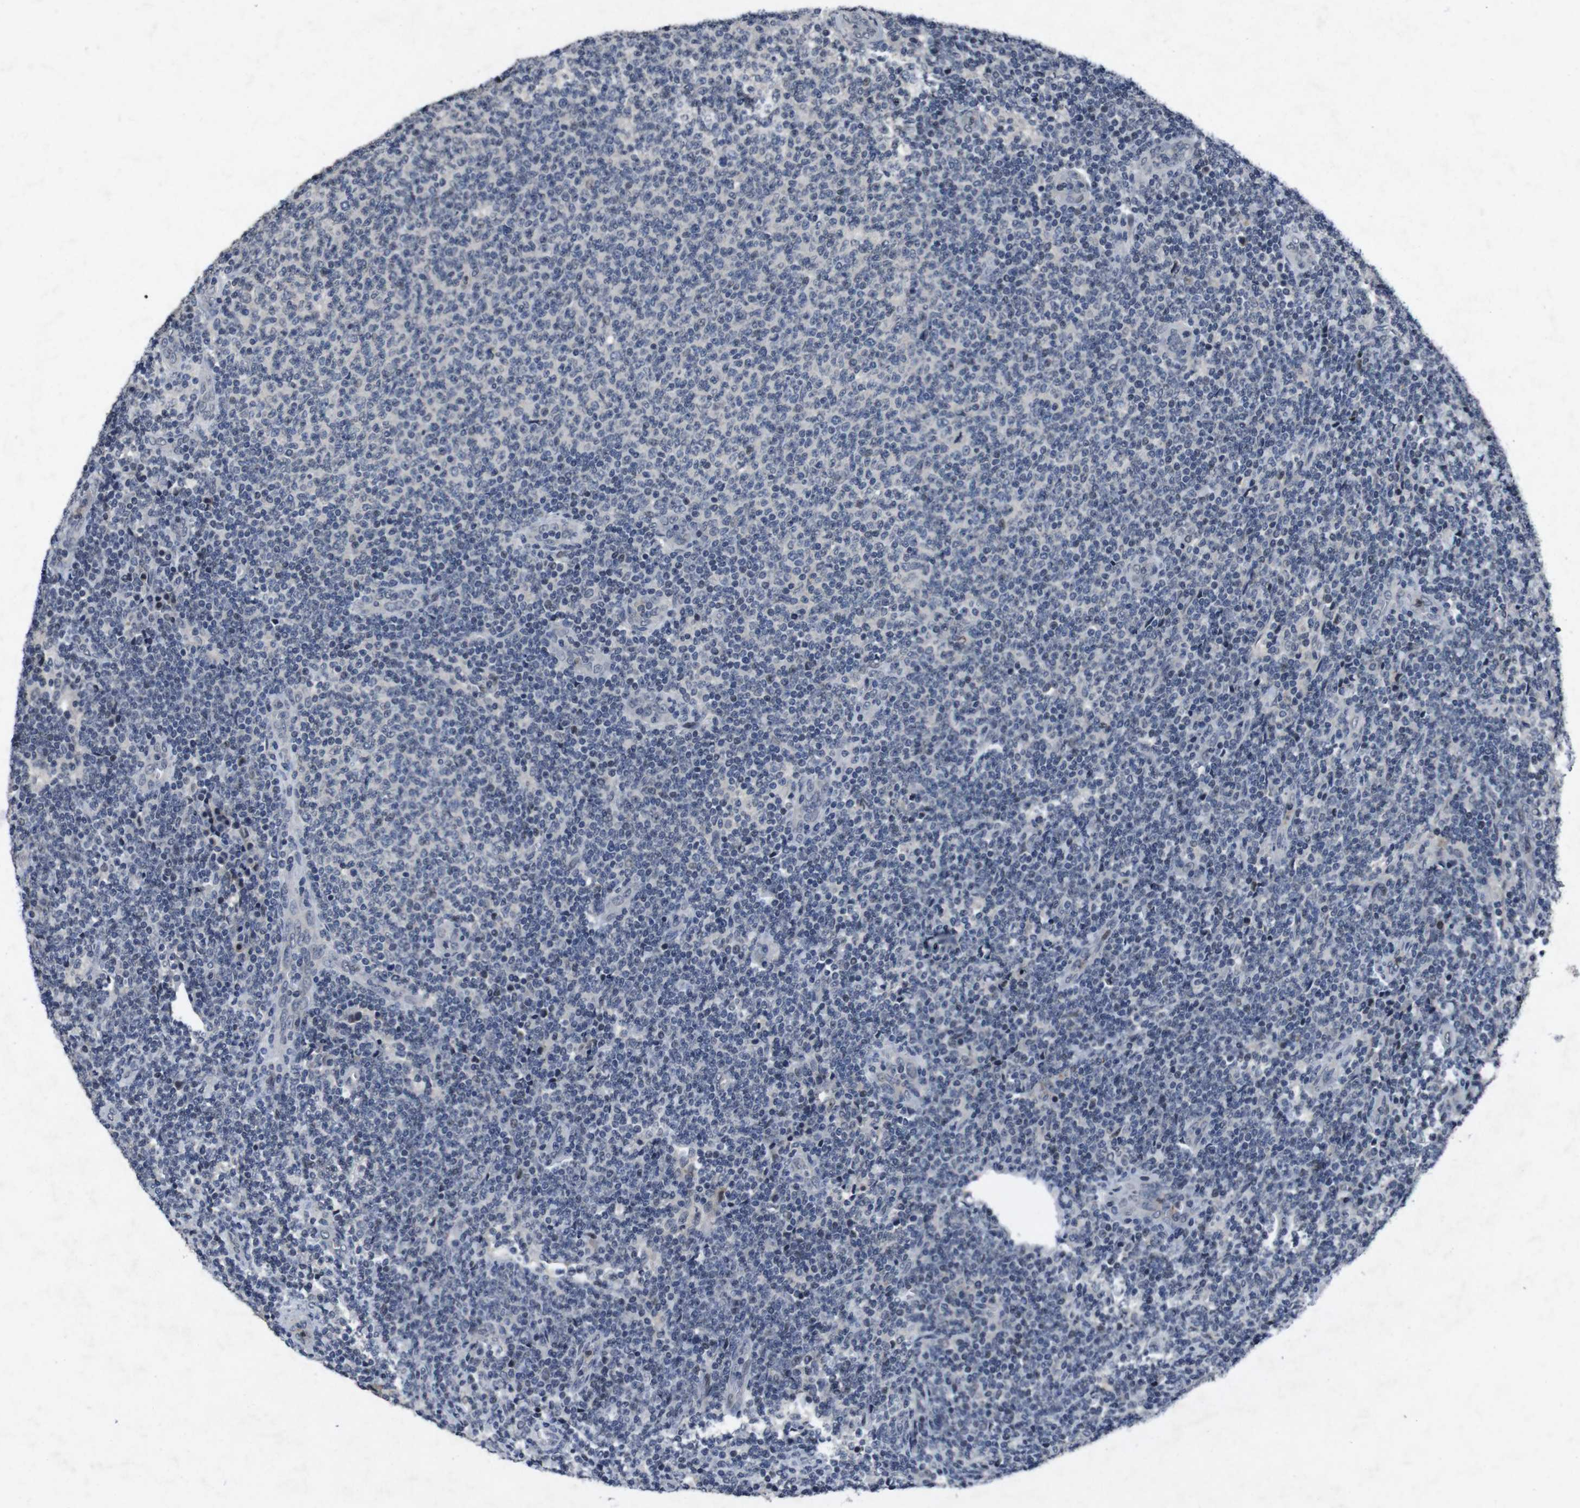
{"staining": {"intensity": "negative", "quantity": "none", "location": "none"}, "tissue": "lymphoma", "cell_type": "Tumor cells", "image_type": "cancer", "snomed": [{"axis": "morphology", "description": "Malignant lymphoma, non-Hodgkin's type, Low grade"}, {"axis": "topography", "description": "Lymph node"}], "caption": "A high-resolution photomicrograph shows IHC staining of malignant lymphoma, non-Hodgkin's type (low-grade), which exhibits no significant expression in tumor cells.", "gene": "AKT3", "patient": {"sex": "male", "age": 66}}